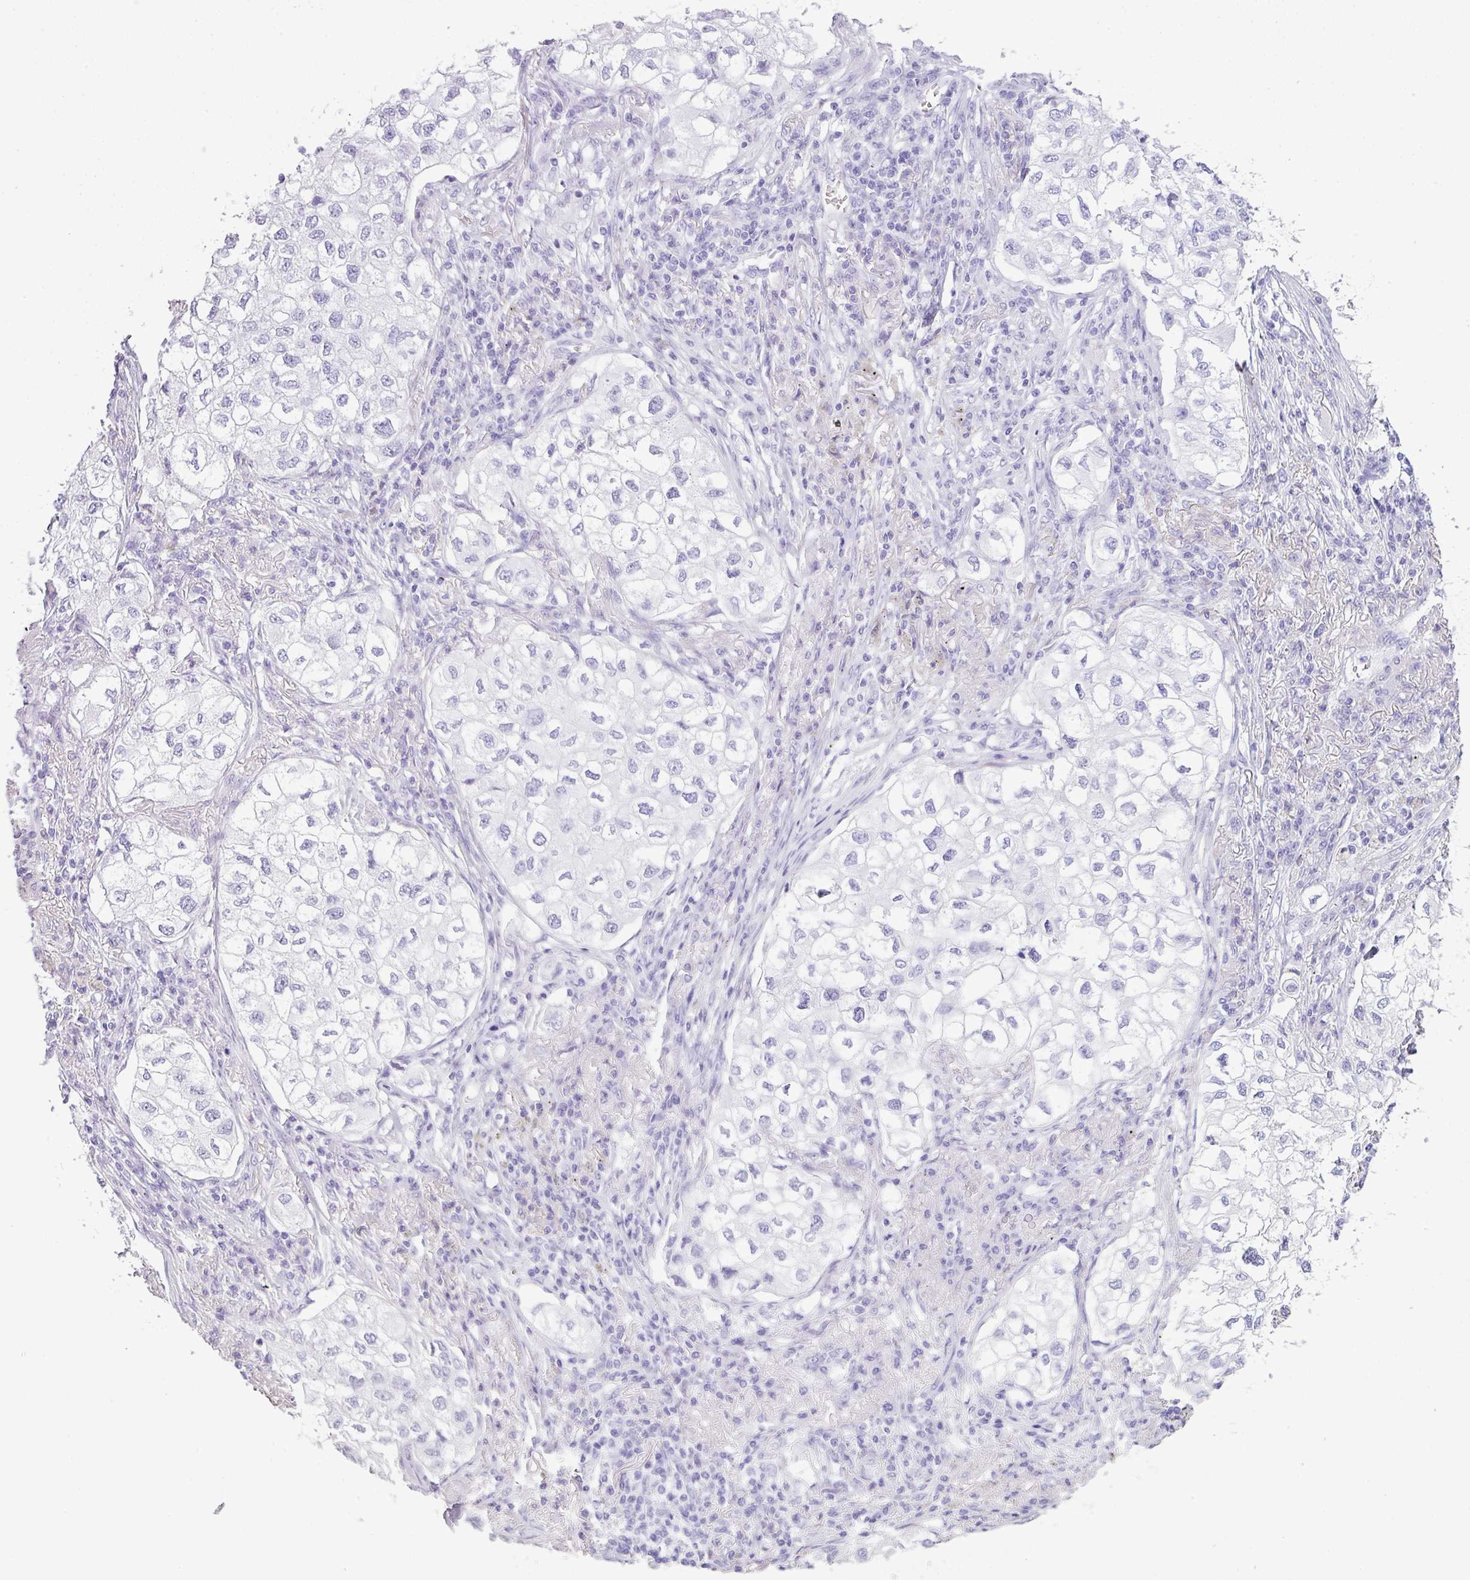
{"staining": {"intensity": "negative", "quantity": "none", "location": "none"}, "tissue": "lung cancer", "cell_type": "Tumor cells", "image_type": "cancer", "snomed": [{"axis": "morphology", "description": "Adenocarcinoma, NOS"}, {"axis": "topography", "description": "Lung"}], "caption": "Tumor cells are negative for protein expression in human adenocarcinoma (lung).", "gene": "TNP1", "patient": {"sex": "male", "age": 63}}